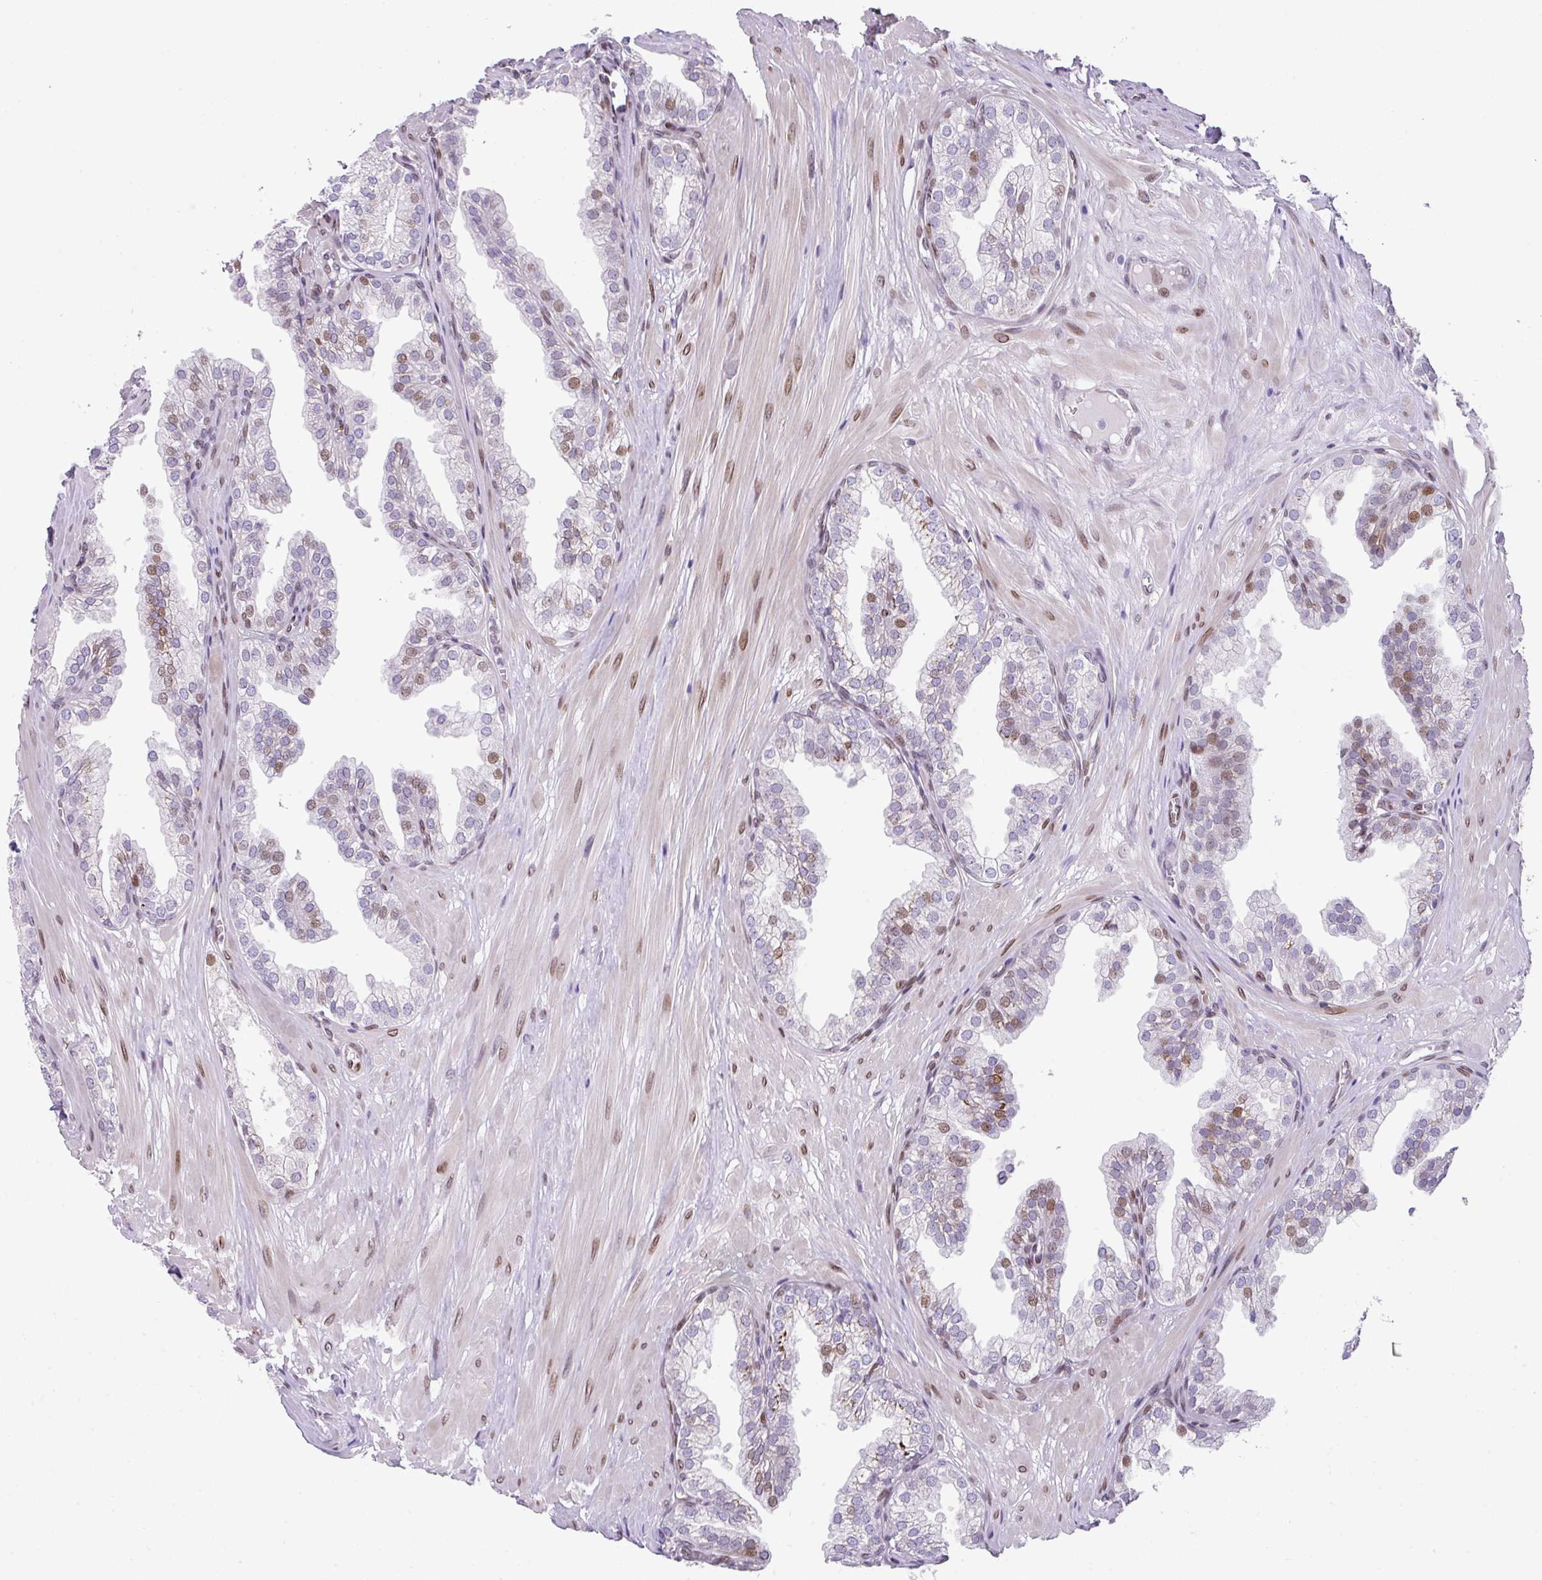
{"staining": {"intensity": "moderate", "quantity": "25%-75%", "location": "cytoplasmic/membranous,nuclear"}, "tissue": "prostate", "cell_type": "Glandular cells", "image_type": "normal", "snomed": [{"axis": "morphology", "description": "Normal tissue, NOS"}, {"axis": "topography", "description": "Prostate"}, {"axis": "topography", "description": "Peripheral nerve tissue"}], "caption": "This micrograph demonstrates immunohistochemistry staining of unremarkable human prostate, with medium moderate cytoplasmic/membranous,nuclear expression in approximately 25%-75% of glandular cells.", "gene": "PLK1", "patient": {"sex": "male", "age": 55}}